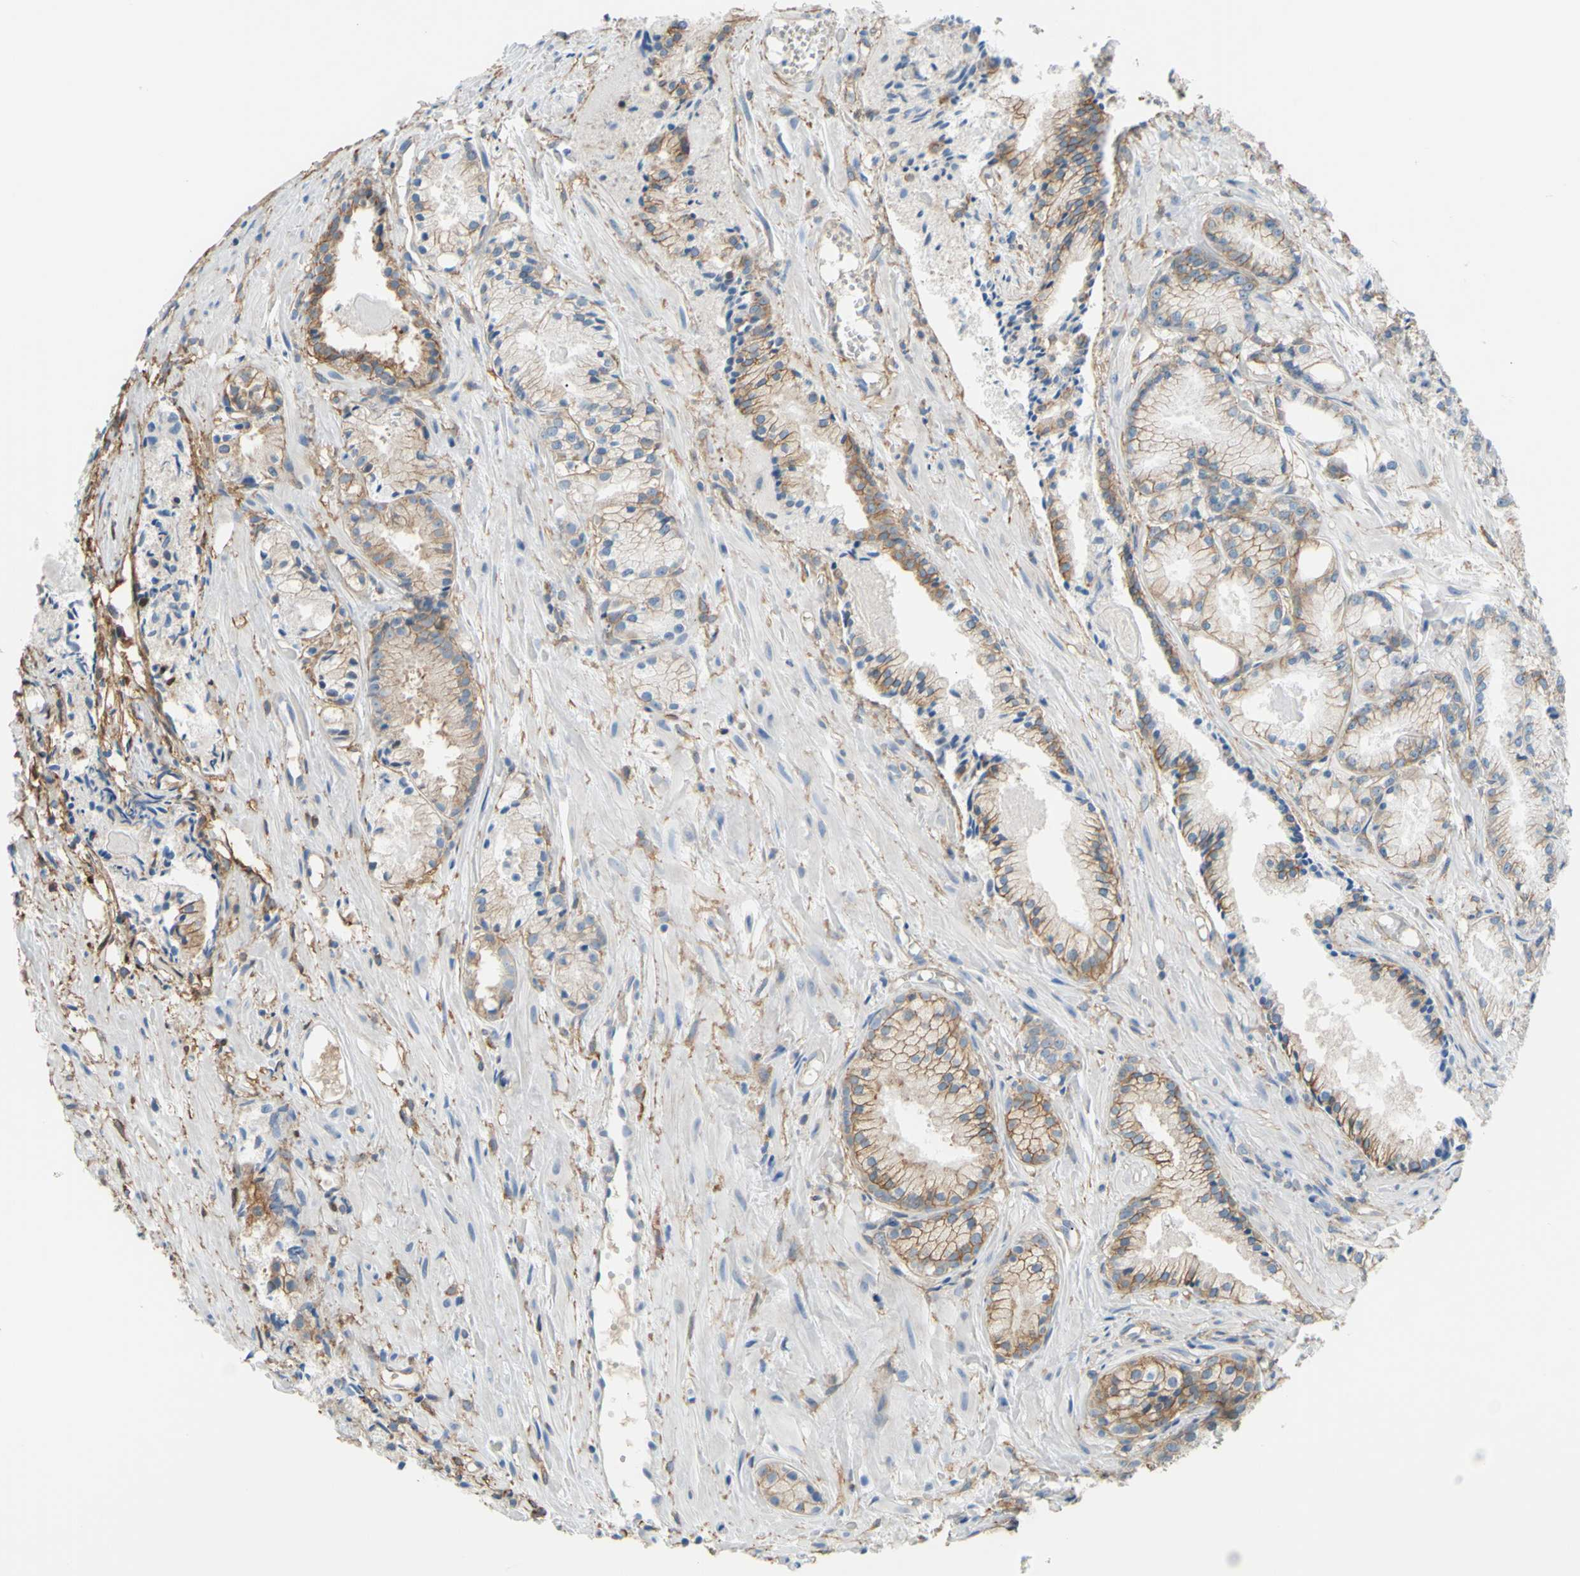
{"staining": {"intensity": "weak", "quantity": "25%-75%", "location": "cytoplasmic/membranous"}, "tissue": "prostate cancer", "cell_type": "Tumor cells", "image_type": "cancer", "snomed": [{"axis": "morphology", "description": "Adenocarcinoma, Low grade"}, {"axis": "topography", "description": "Prostate"}], "caption": "Low-grade adenocarcinoma (prostate) stained with a brown dye reveals weak cytoplasmic/membranous positive positivity in approximately 25%-75% of tumor cells.", "gene": "ADD1", "patient": {"sex": "male", "age": 72}}